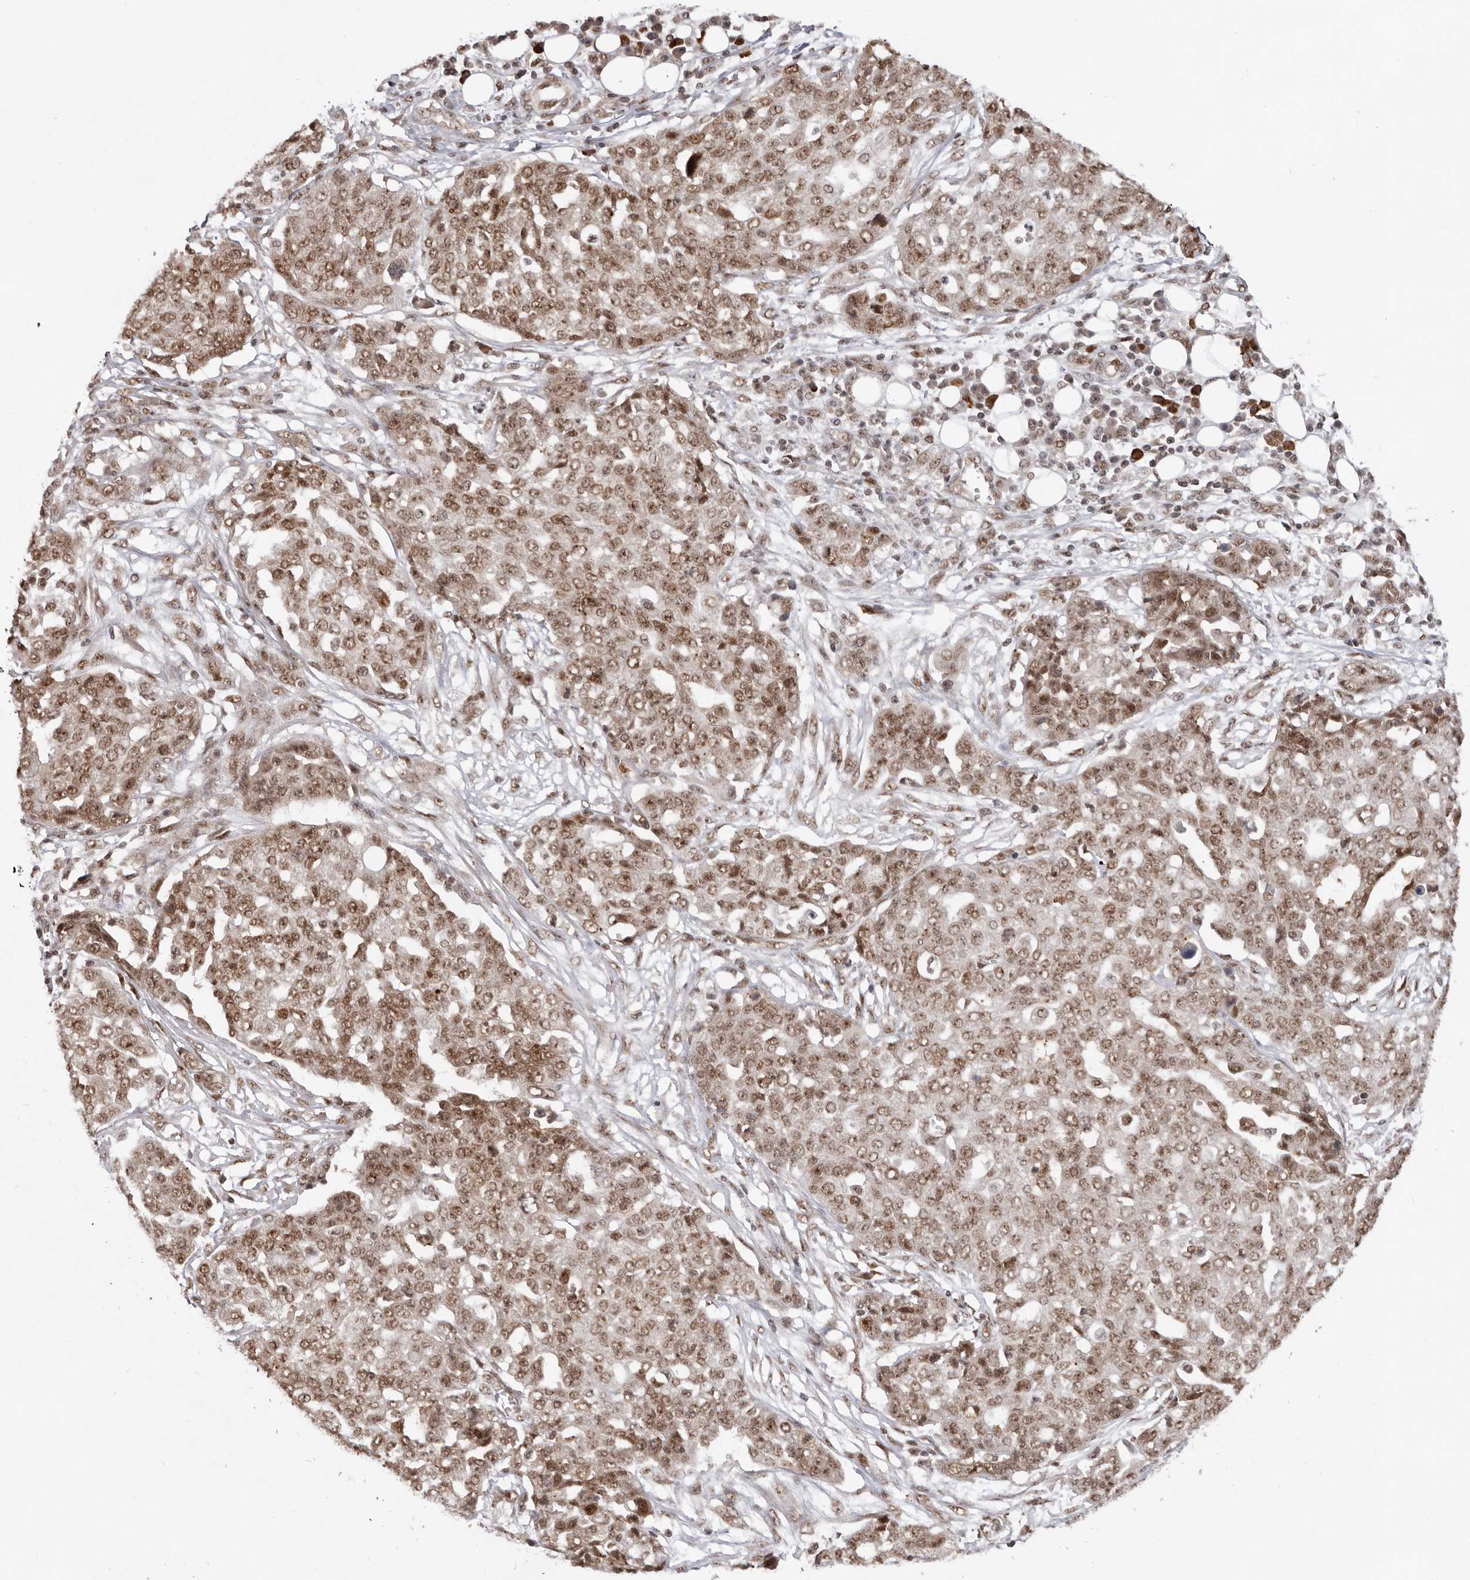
{"staining": {"intensity": "moderate", "quantity": ">75%", "location": "nuclear"}, "tissue": "ovarian cancer", "cell_type": "Tumor cells", "image_type": "cancer", "snomed": [{"axis": "morphology", "description": "Cystadenocarcinoma, serous, NOS"}, {"axis": "topography", "description": "Soft tissue"}, {"axis": "topography", "description": "Ovary"}], "caption": "Protein expression analysis of human ovarian cancer reveals moderate nuclear expression in approximately >75% of tumor cells. The protein is stained brown, and the nuclei are stained in blue (DAB IHC with brightfield microscopy, high magnification).", "gene": "CHTOP", "patient": {"sex": "female", "age": 57}}